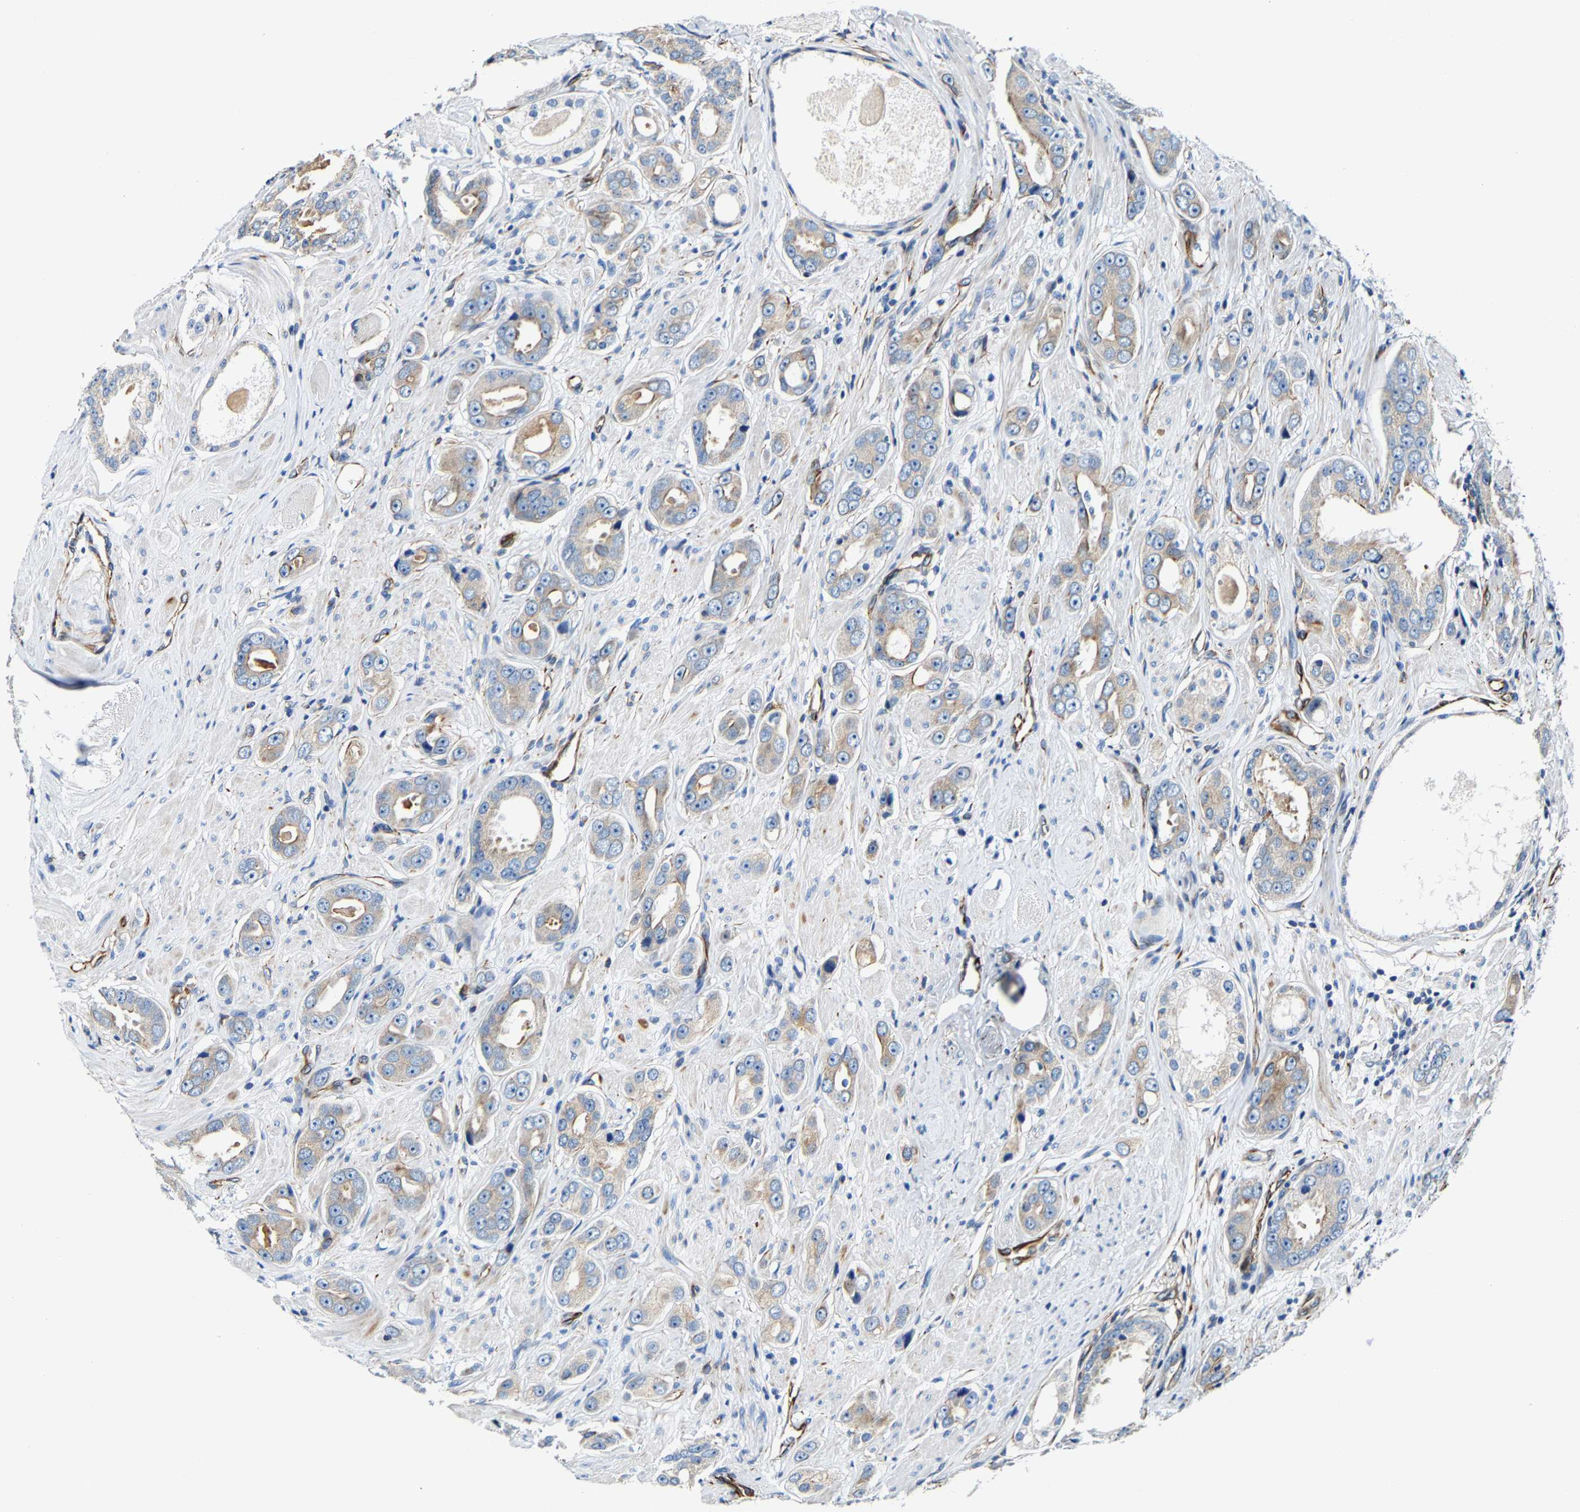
{"staining": {"intensity": "weak", "quantity": "25%-75%", "location": "cytoplasmic/membranous"}, "tissue": "prostate cancer", "cell_type": "Tumor cells", "image_type": "cancer", "snomed": [{"axis": "morphology", "description": "Adenocarcinoma, Medium grade"}, {"axis": "topography", "description": "Prostate"}], "caption": "Human prostate cancer stained with a brown dye reveals weak cytoplasmic/membranous positive expression in about 25%-75% of tumor cells.", "gene": "MMEL1", "patient": {"sex": "male", "age": 53}}